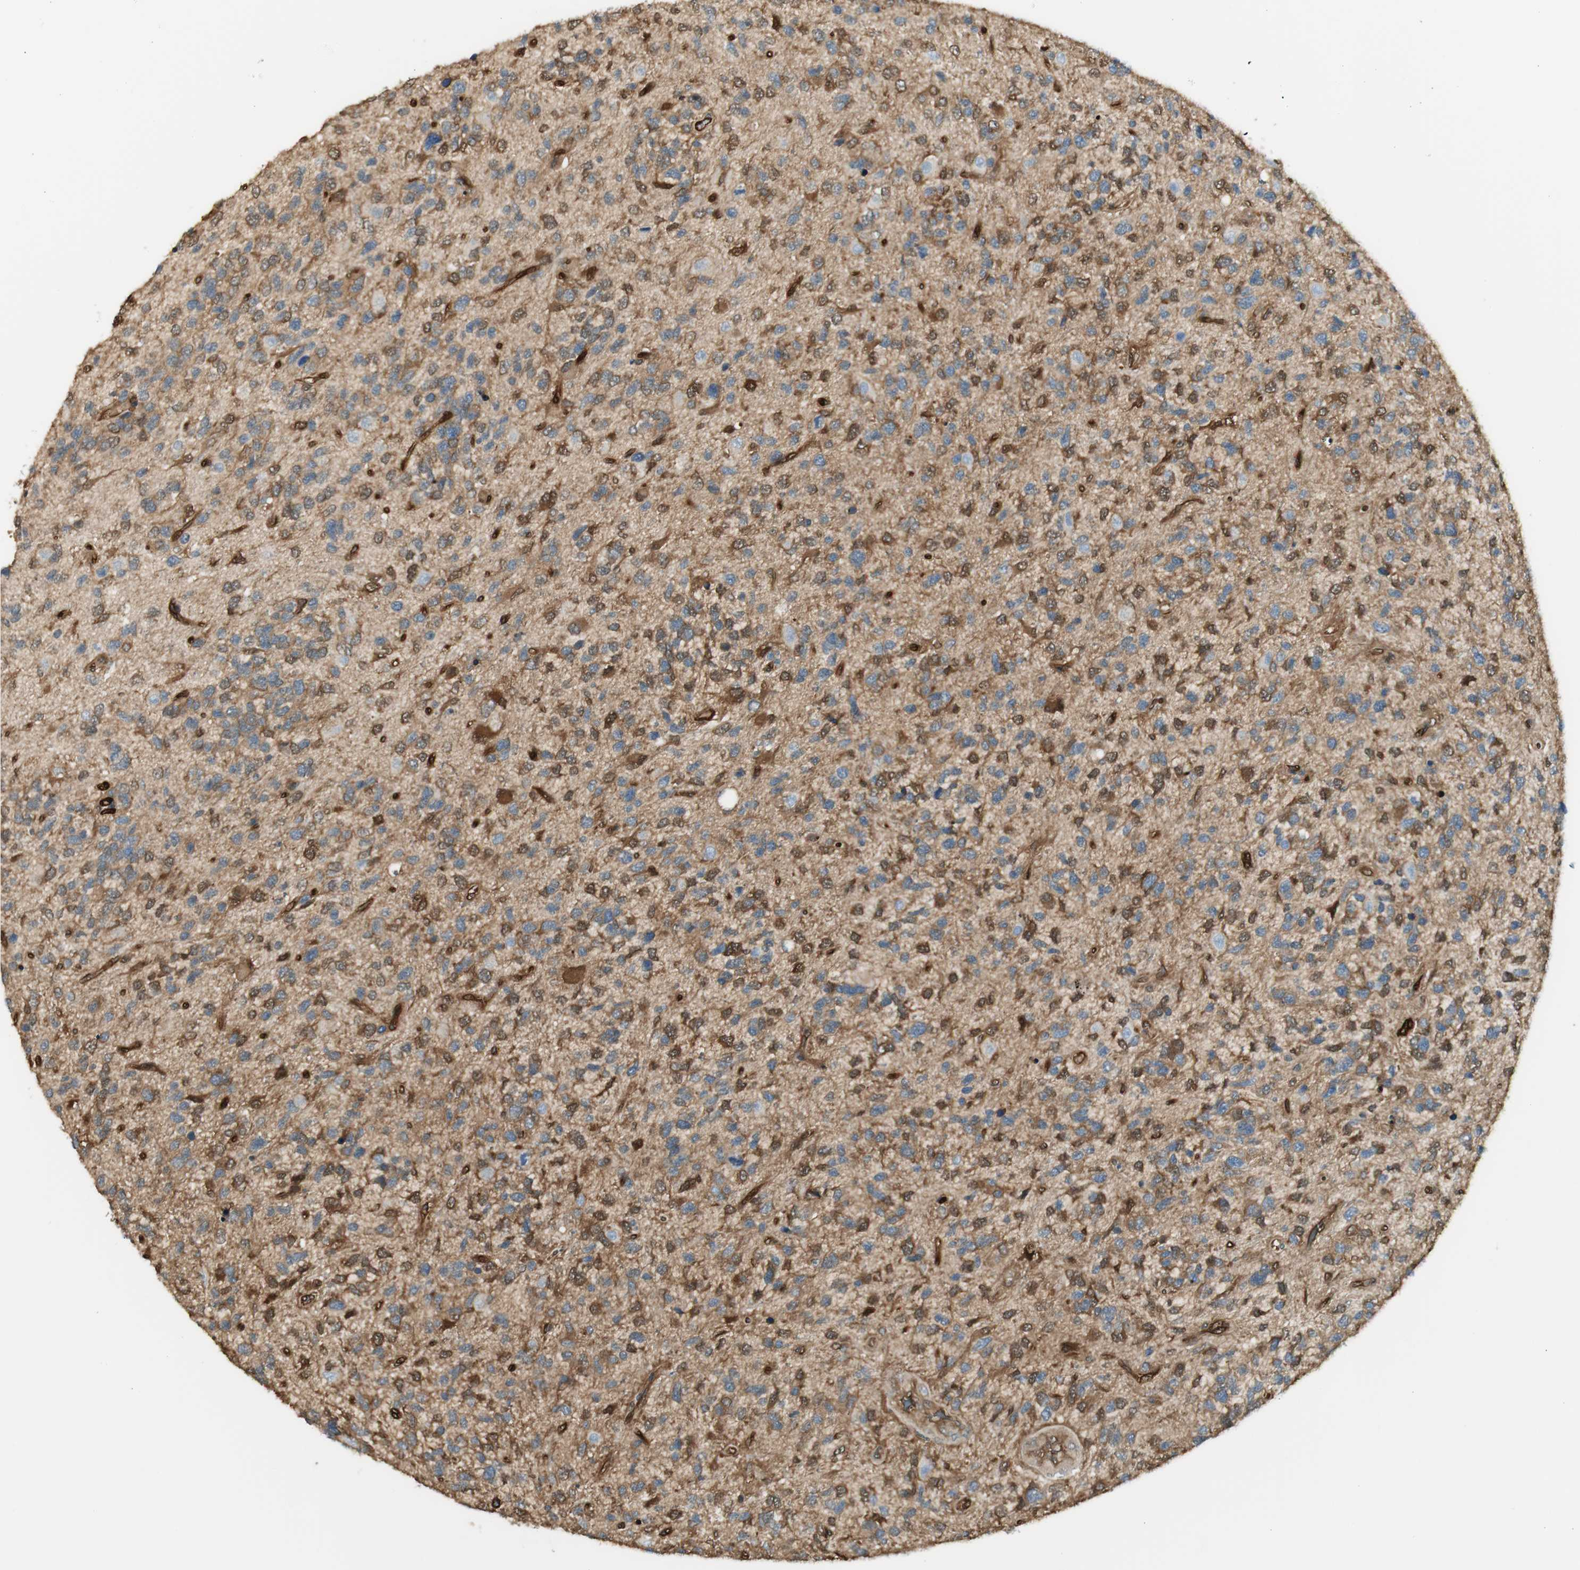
{"staining": {"intensity": "strong", "quantity": ">75%", "location": "cytoplasmic/membranous"}, "tissue": "glioma", "cell_type": "Tumor cells", "image_type": "cancer", "snomed": [{"axis": "morphology", "description": "Glioma, malignant, High grade"}, {"axis": "topography", "description": "Brain"}], "caption": "Immunohistochemical staining of glioma exhibits high levels of strong cytoplasmic/membranous expression in about >75% of tumor cells. The protein is stained brown, and the nuclei are stained in blue (DAB IHC with brightfield microscopy, high magnification).", "gene": "SERPINB6", "patient": {"sex": "female", "age": 58}}